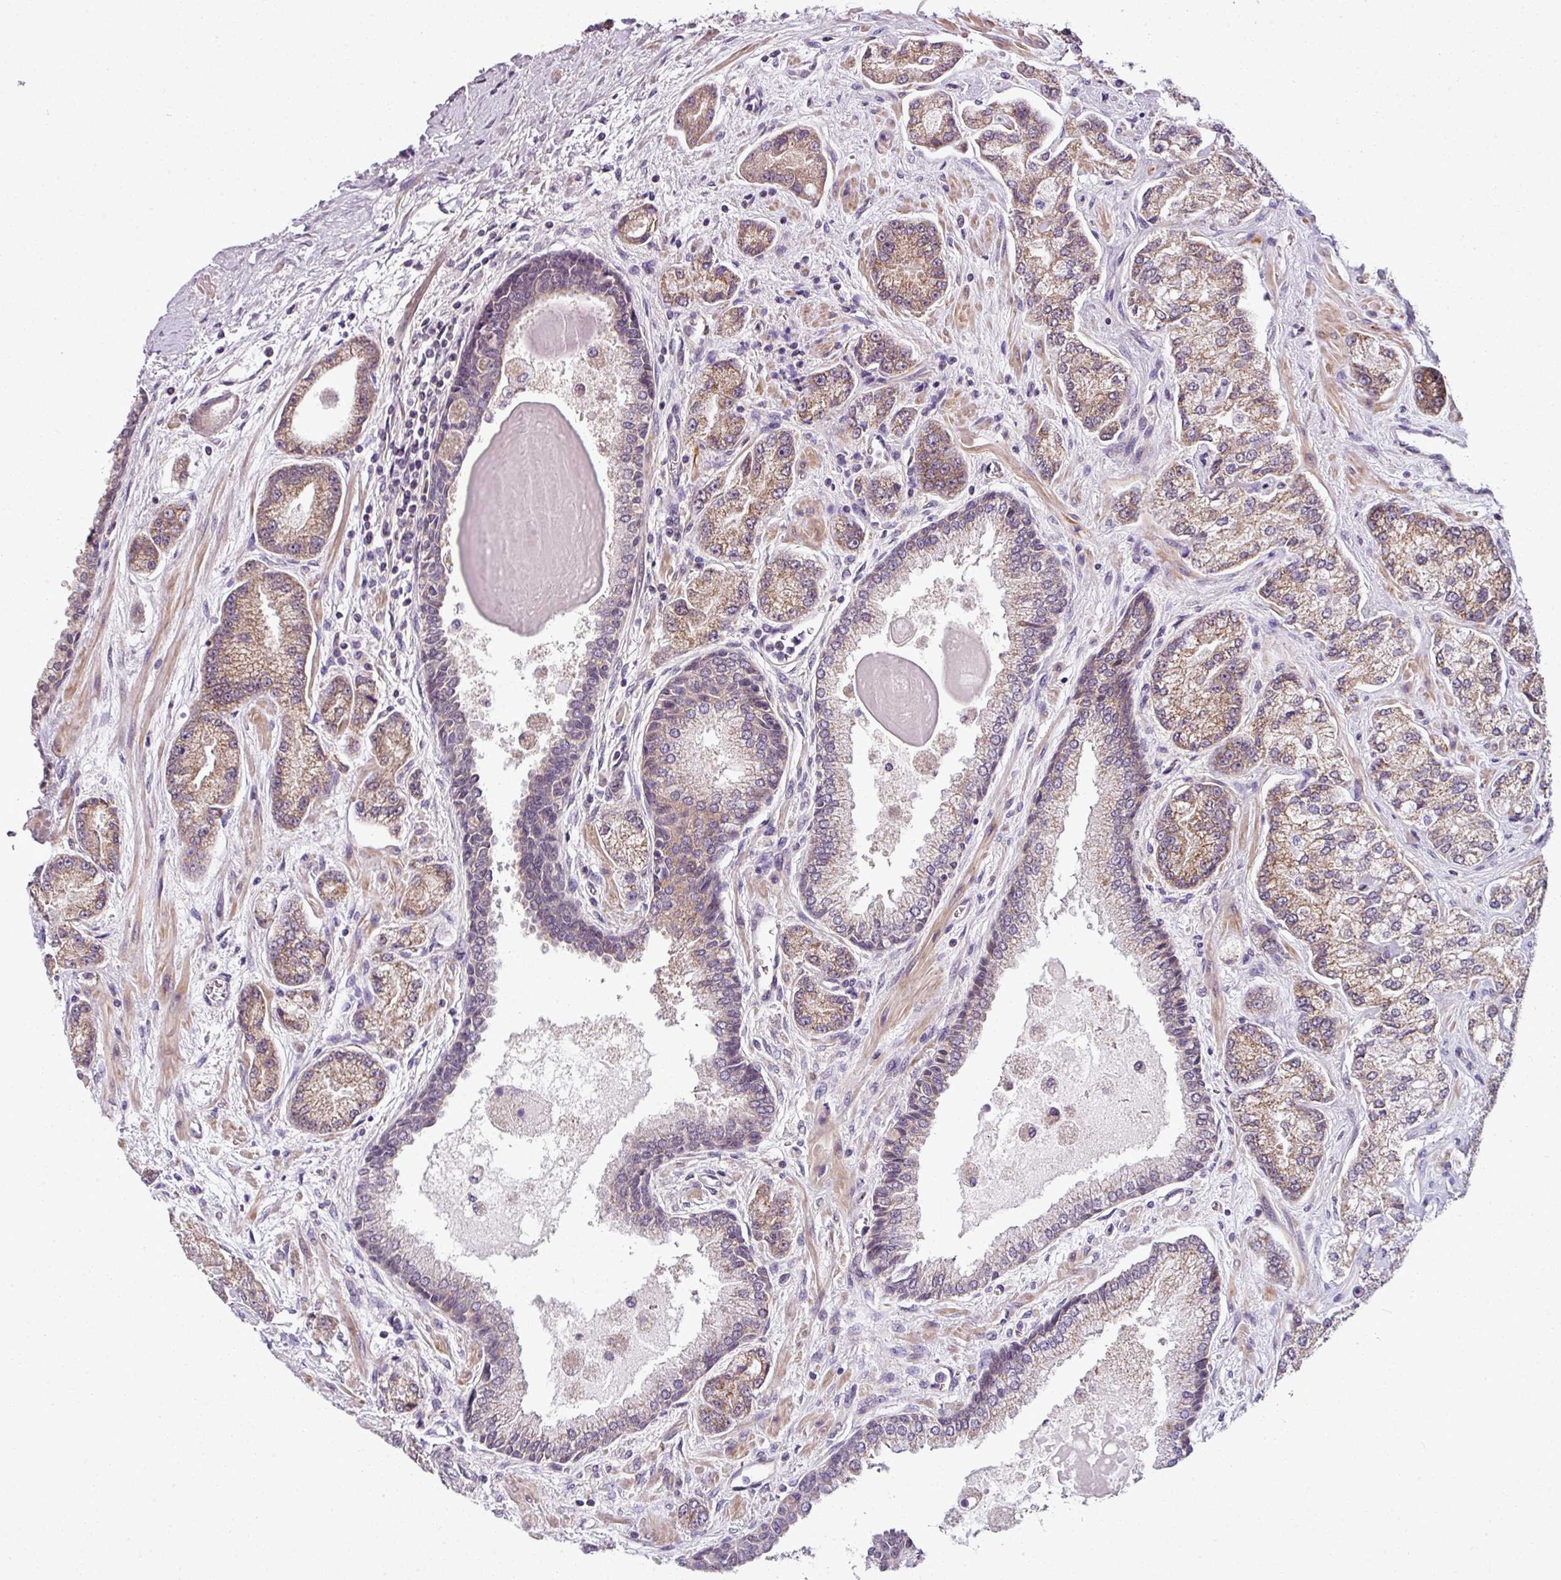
{"staining": {"intensity": "weak", "quantity": ">75%", "location": "cytoplasmic/membranous"}, "tissue": "prostate cancer", "cell_type": "Tumor cells", "image_type": "cancer", "snomed": [{"axis": "morphology", "description": "Adenocarcinoma, High grade"}, {"axis": "topography", "description": "Prostate"}], "caption": "Protein expression analysis of human adenocarcinoma (high-grade) (prostate) reveals weak cytoplasmic/membranous positivity in approximately >75% of tumor cells.", "gene": "DERPC", "patient": {"sex": "male", "age": 68}}